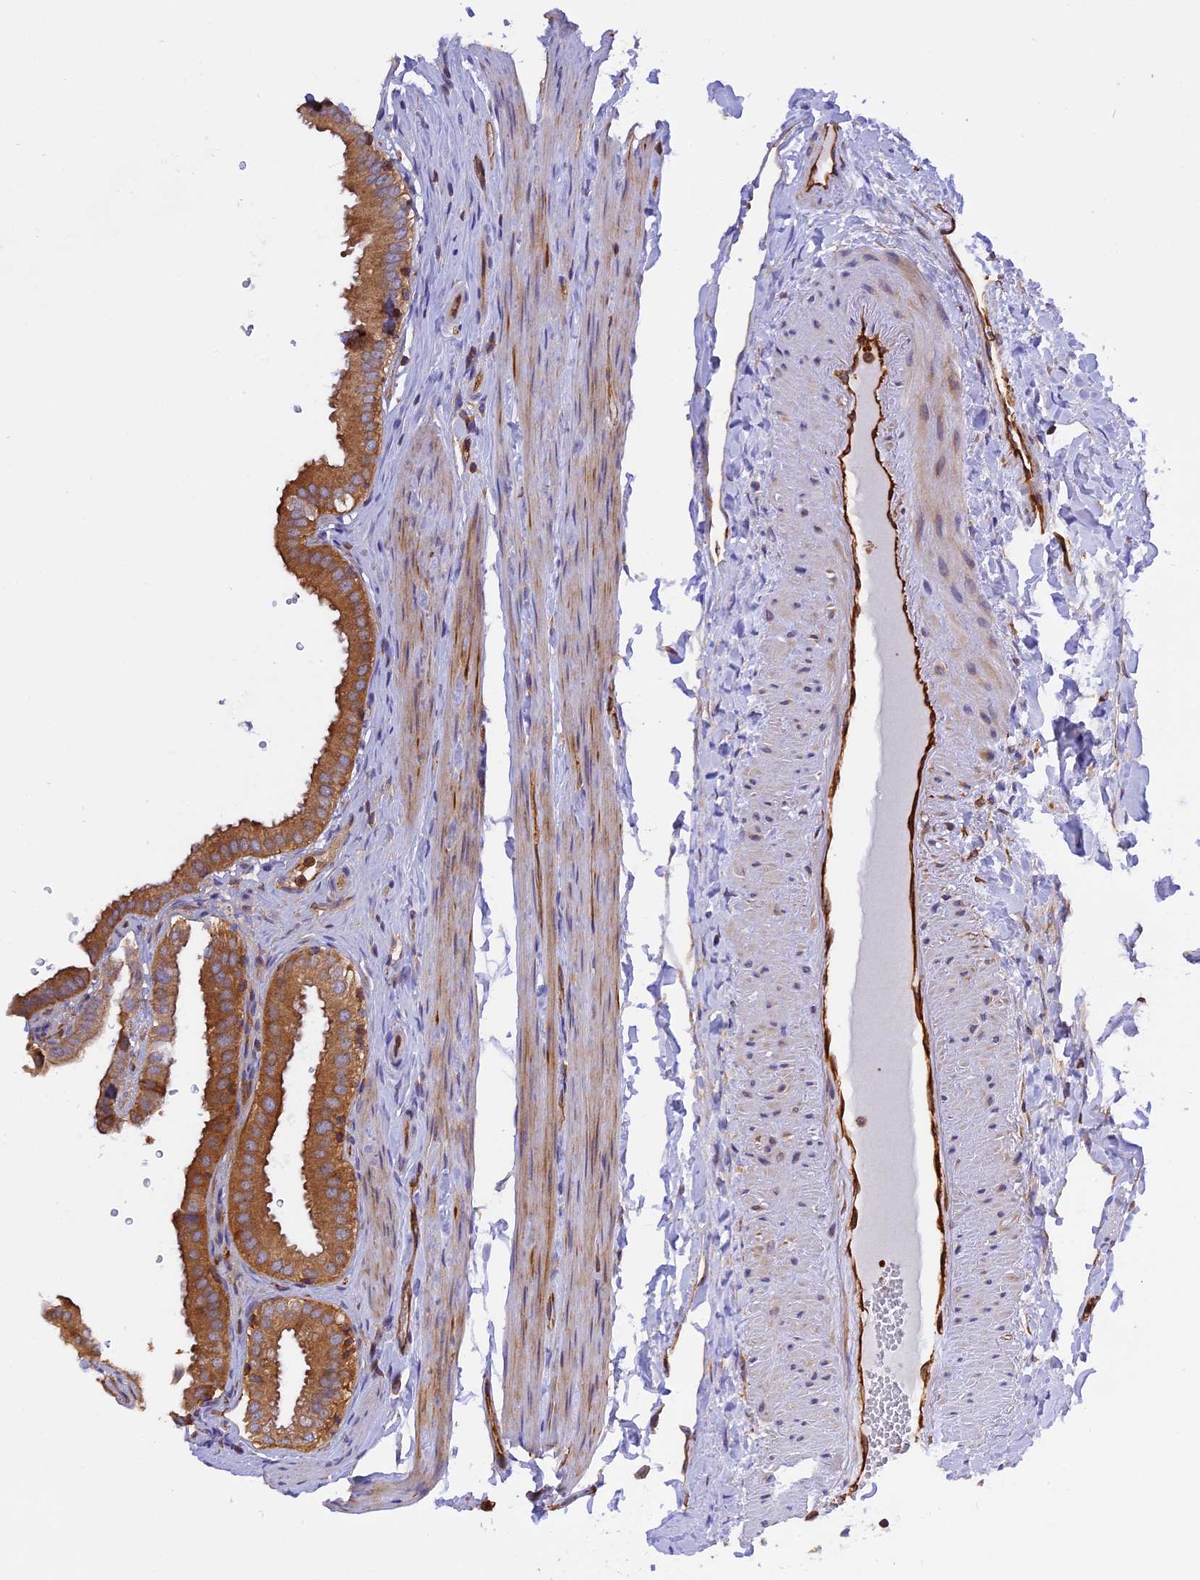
{"staining": {"intensity": "strong", "quantity": ">75%", "location": "cytoplasmic/membranous"}, "tissue": "gallbladder", "cell_type": "Glandular cells", "image_type": "normal", "snomed": [{"axis": "morphology", "description": "Normal tissue, NOS"}, {"axis": "topography", "description": "Gallbladder"}], "caption": "Protein positivity by immunohistochemistry demonstrates strong cytoplasmic/membranous expression in about >75% of glandular cells in normal gallbladder. (DAB (3,3'-diaminobenzidine) IHC, brown staining for protein, blue staining for nuclei).", "gene": "C5orf22", "patient": {"sex": "female", "age": 61}}